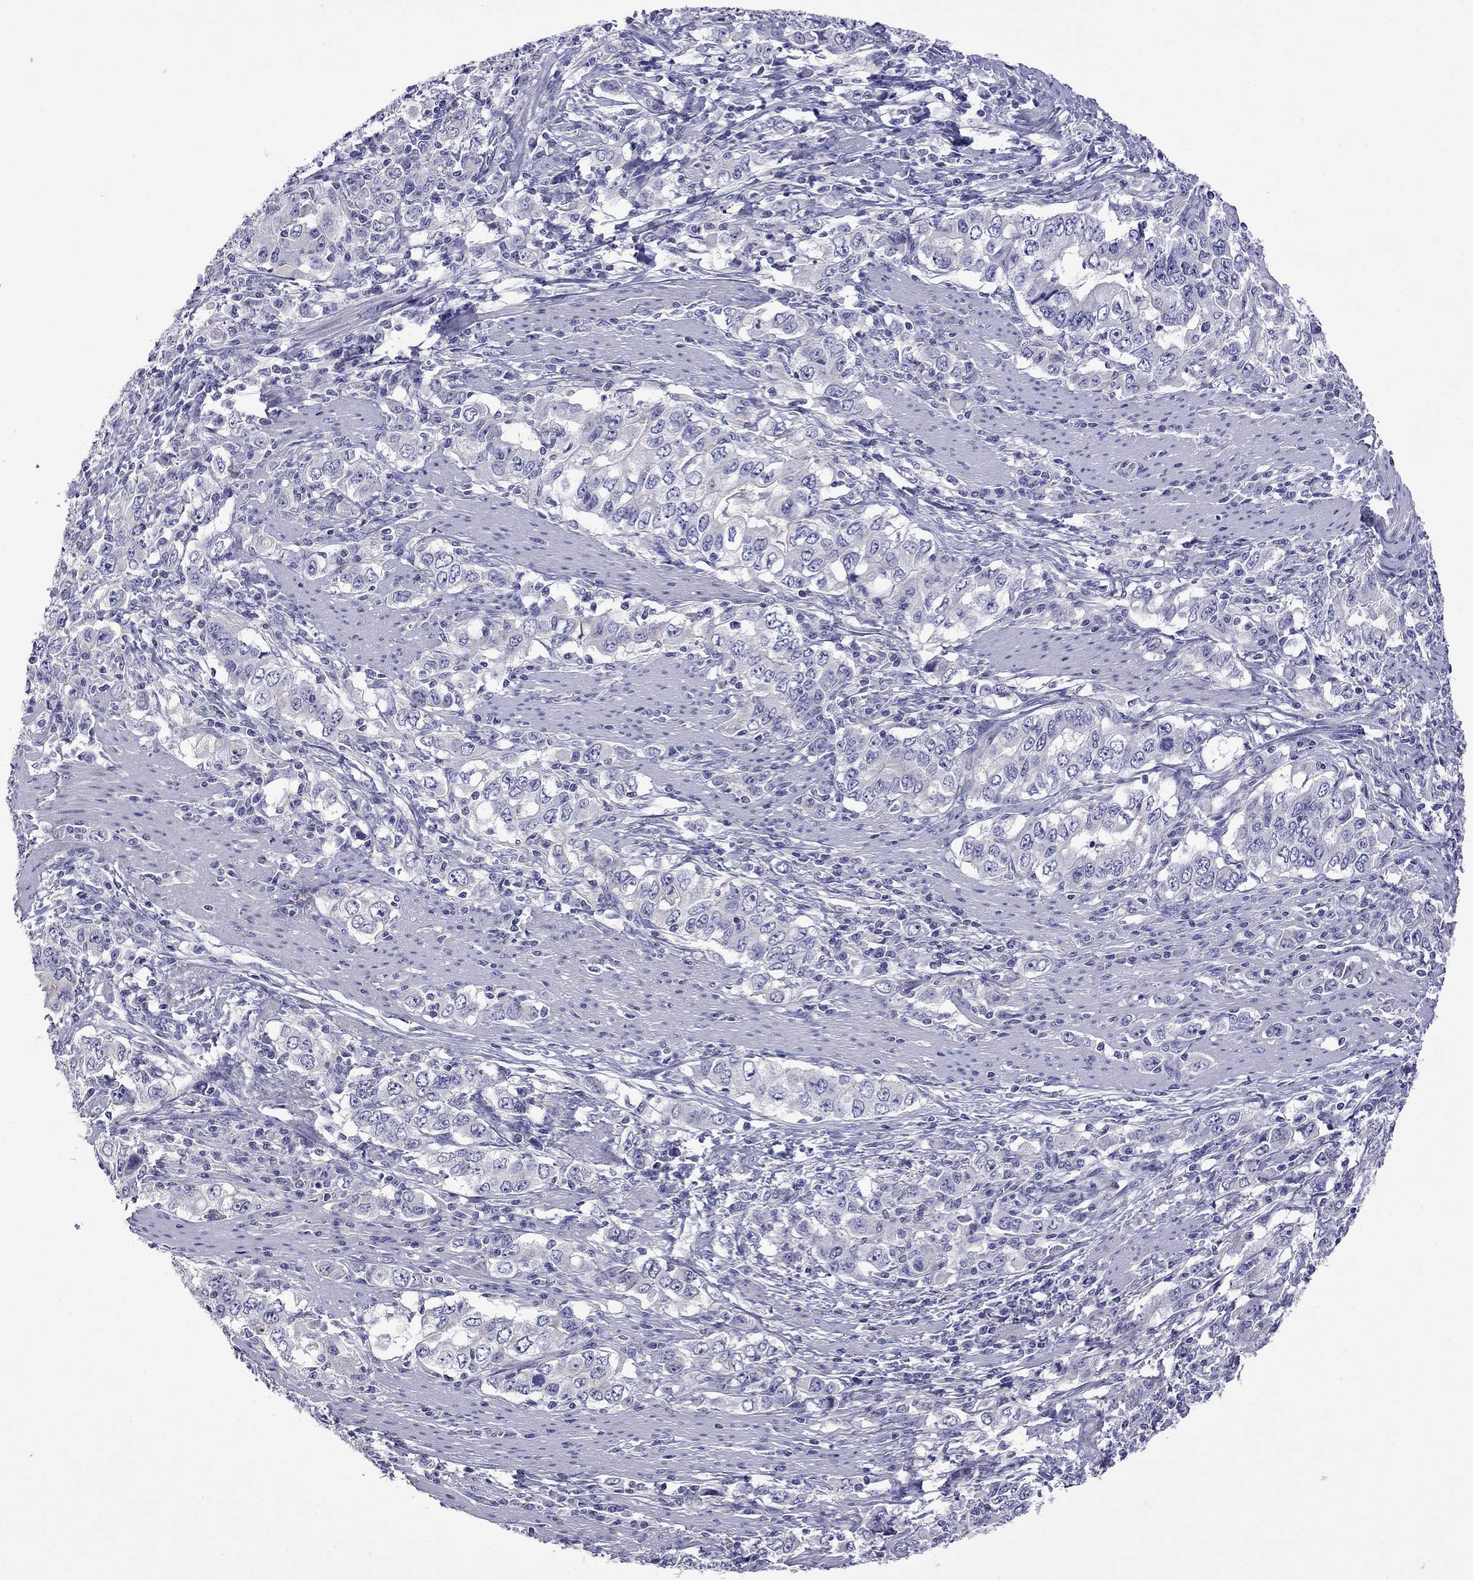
{"staining": {"intensity": "negative", "quantity": "none", "location": "none"}, "tissue": "stomach cancer", "cell_type": "Tumor cells", "image_type": "cancer", "snomed": [{"axis": "morphology", "description": "Adenocarcinoma, NOS"}, {"axis": "topography", "description": "Stomach, lower"}], "caption": "A high-resolution histopathology image shows immunohistochemistry (IHC) staining of adenocarcinoma (stomach), which reveals no significant positivity in tumor cells. (Brightfield microscopy of DAB immunohistochemistry at high magnification).", "gene": "STAR", "patient": {"sex": "female", "age": 72}}